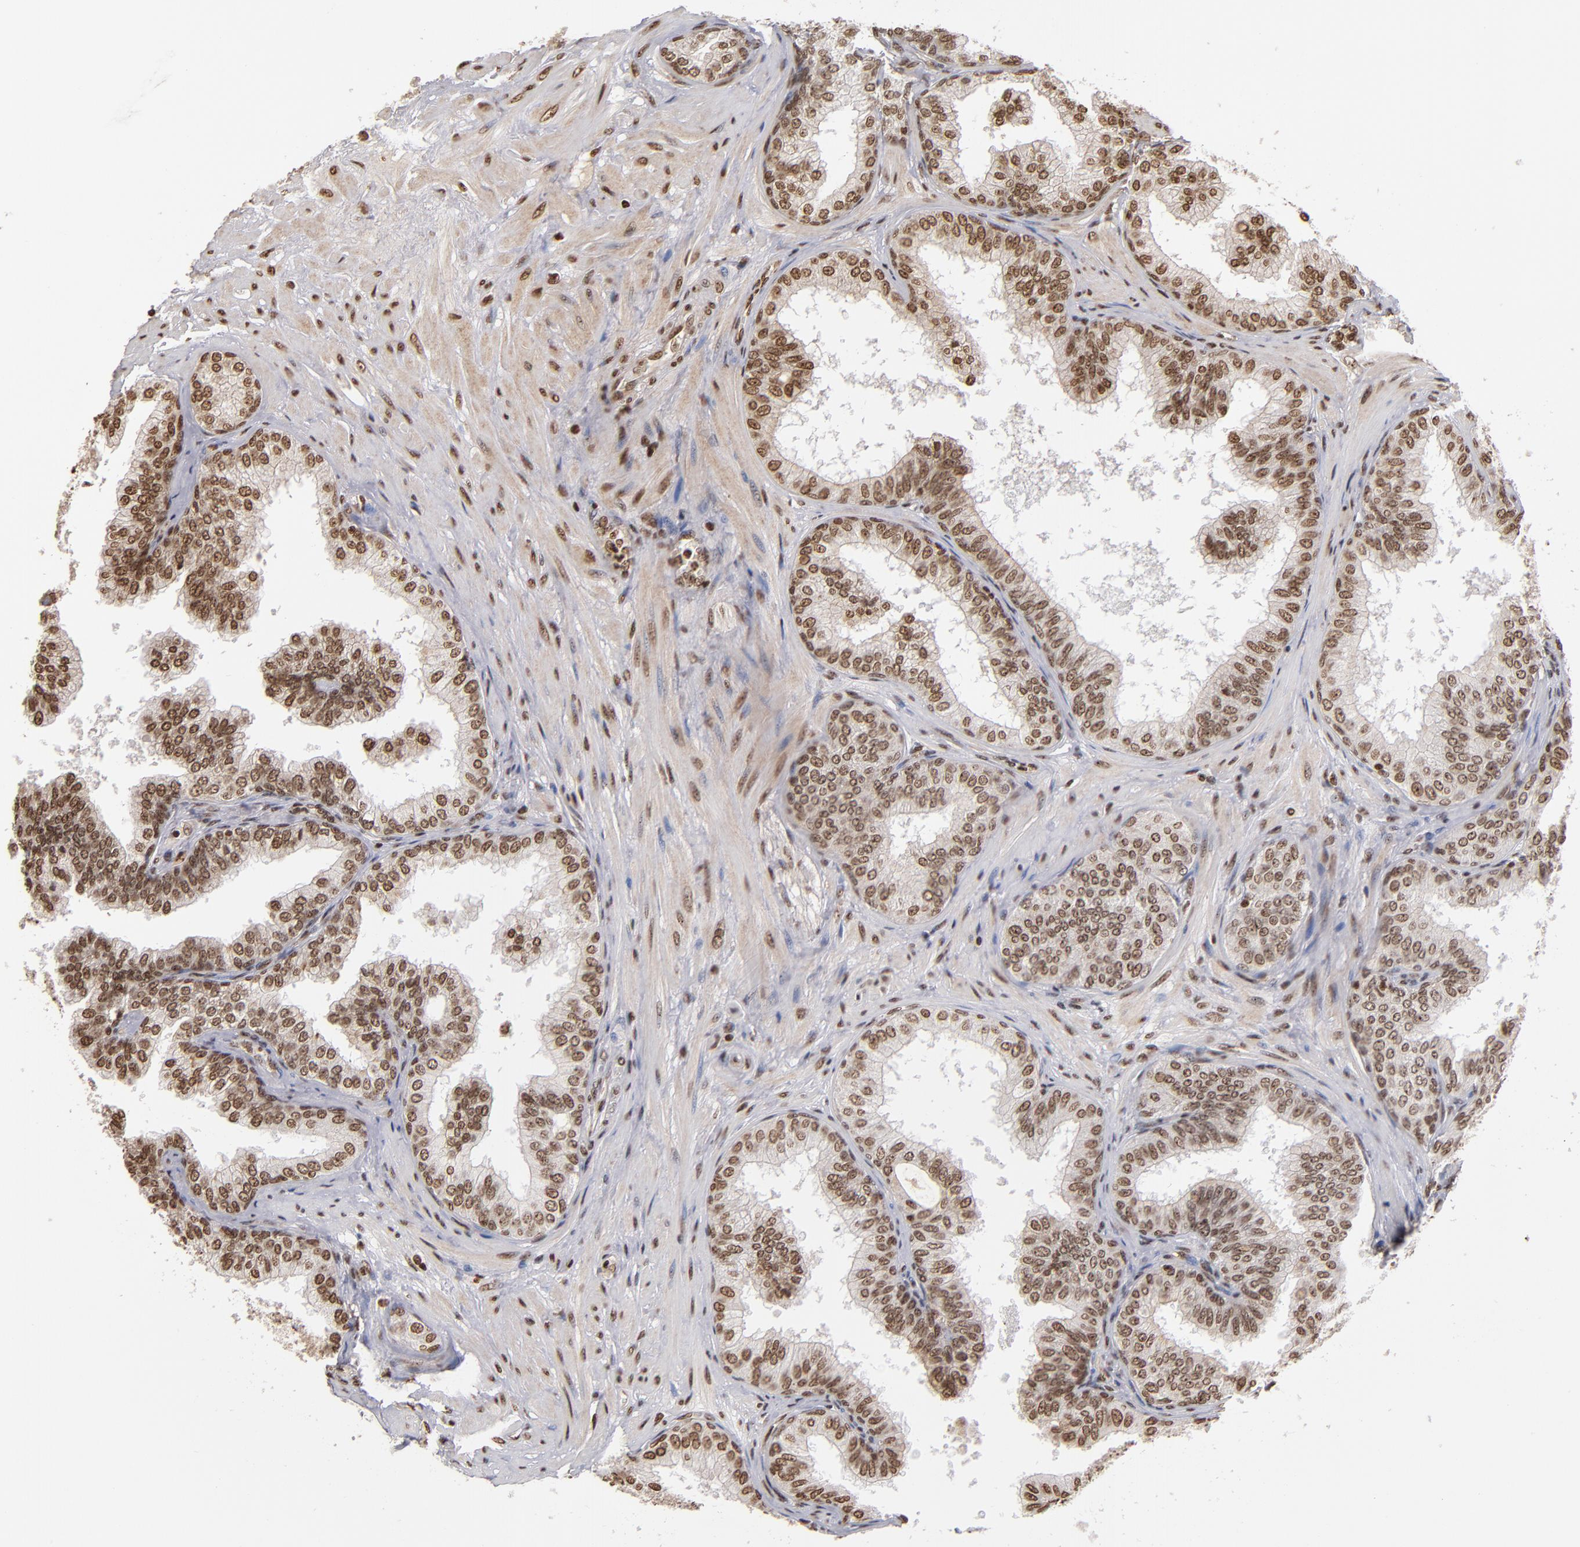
{"staining": {"intensity": "moderate", "quantity": ">75%", "location": "nuclear"}, "tissue": "prostate", "cell_type": "Glandular cells", "image_type": "normal", "snomed": [{"axis": "morphology", "description": "Normal tissue, NOS"}, {"axis": "topography", "description": "Prostate"}], "caption": "A high-resolution histopathology image shows IHC staining of benign prostate, which displays moderate nuclear positivity in approximately >75% of glandular cells.", "gene": "ABL2", "patient": {"sex": "male", "age": 60}}